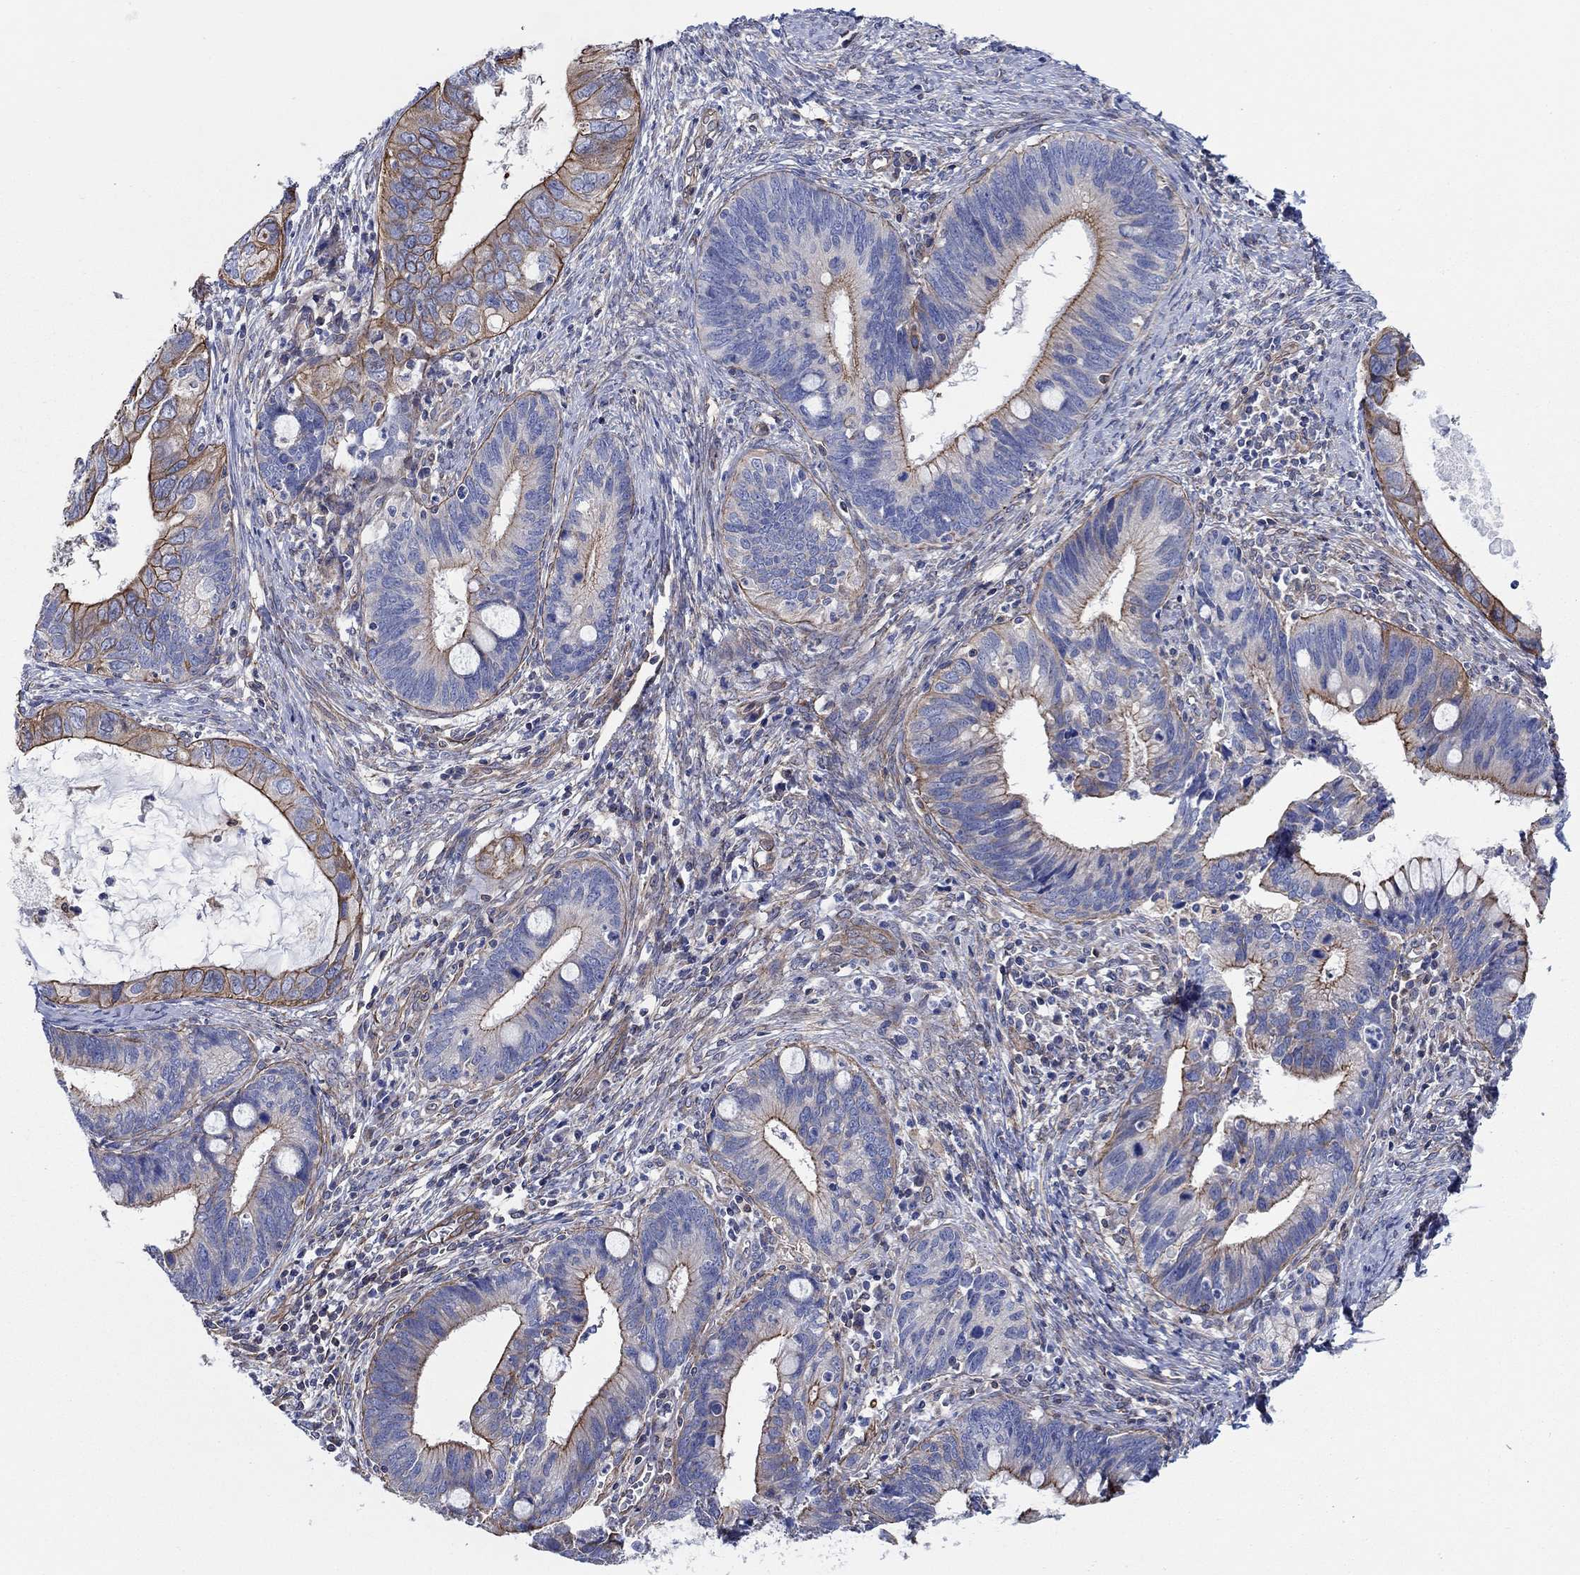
{"staining": {"intensity": "strong", "quantity": "<25%", "location": "cytoplasmic/membranous"}, "tissue": "cervical cancer", "cell_type": "Tumor cells", "image_type": "cancer", "snomed": [{"axis": "morphology", "description": "Adenocarcinoma, NOS"}, {"axis": "topography", "description": "Cervix"}], "caption": "Human cervical cancer stained with a protein marker displays strong staining in tumor cells.", "gene": "FMN1", "patient": {"sex": "female", "age": 42}}